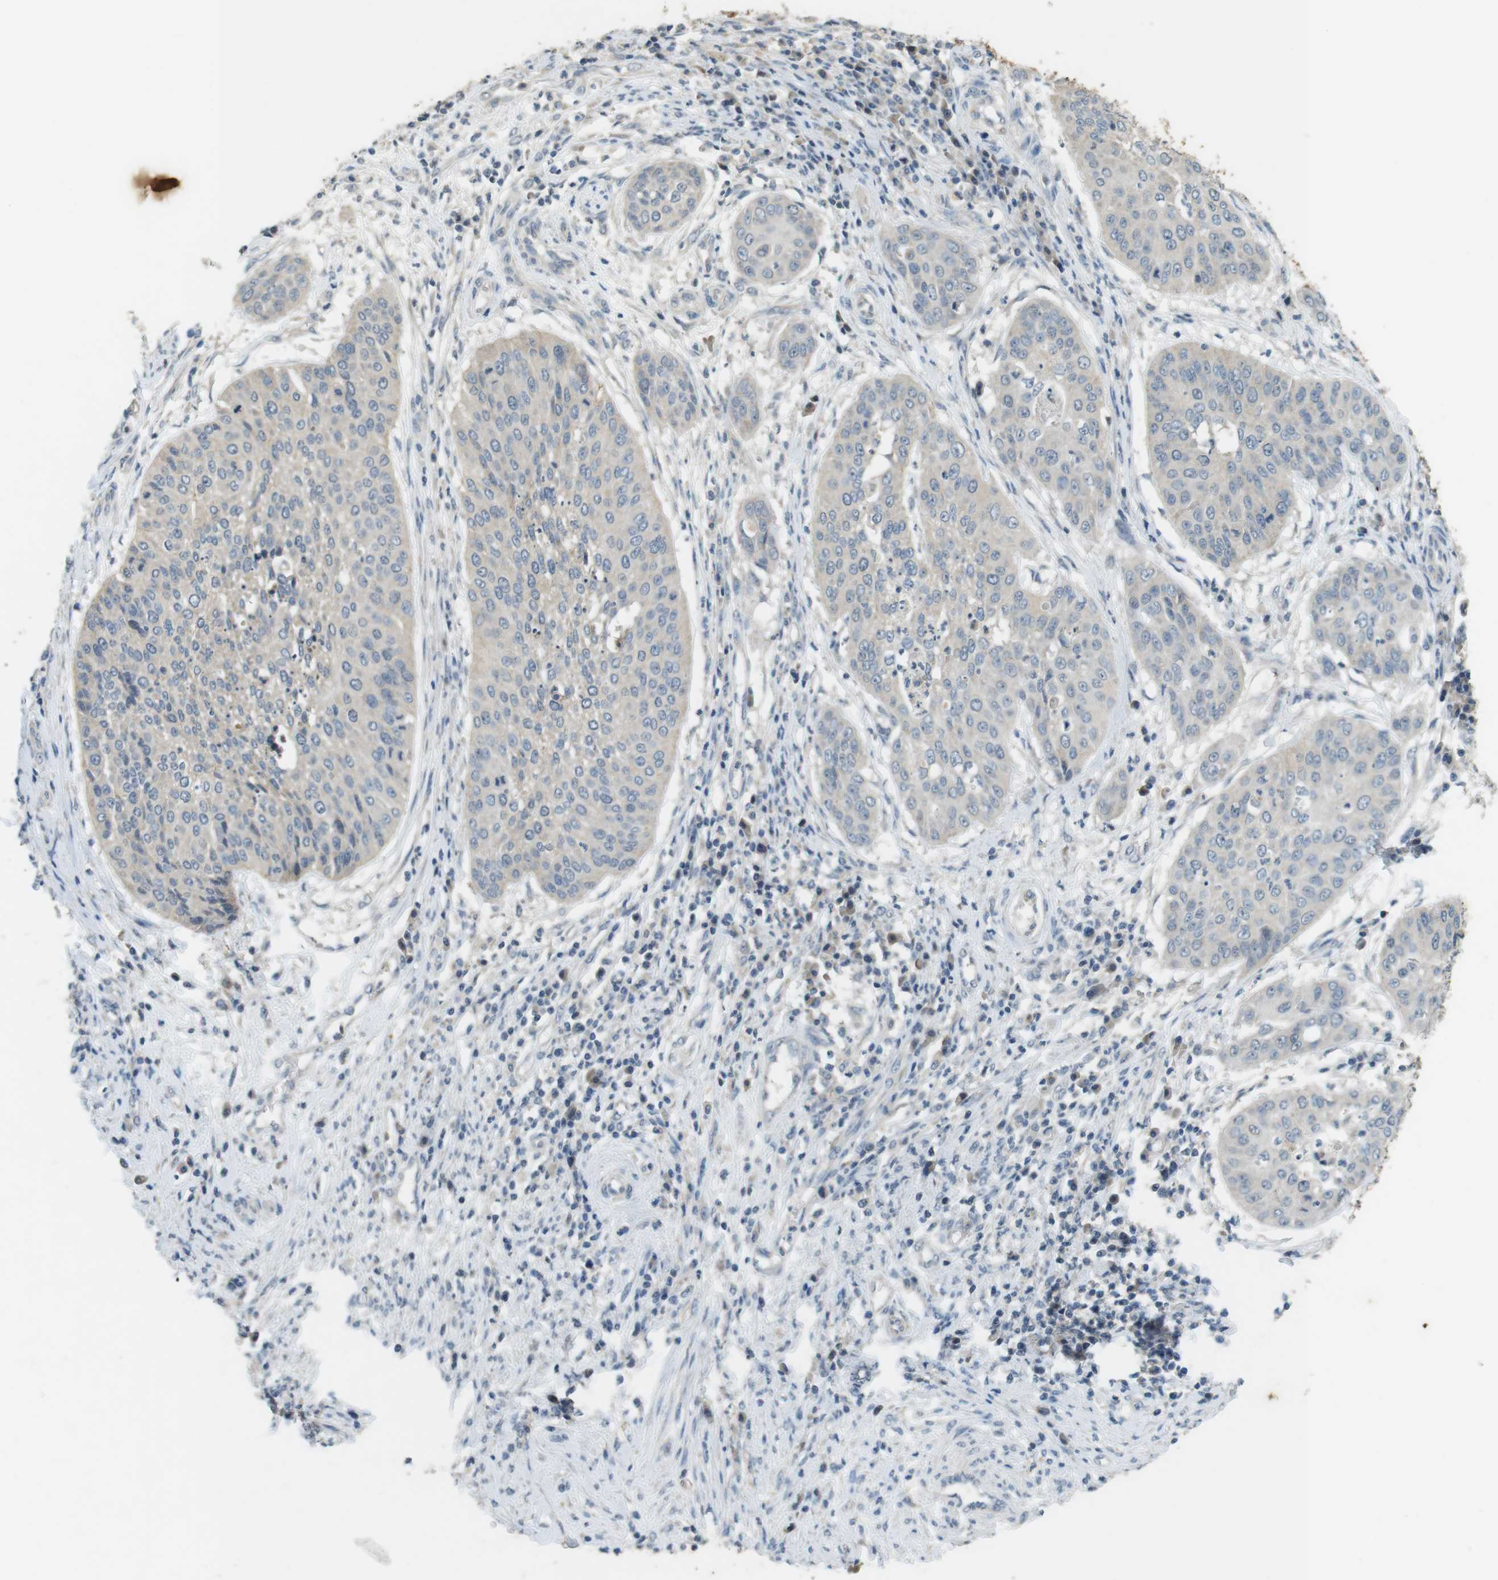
{"staining": {"intensity": "weak", "quantity": "25%-75%", "location": "cytoplasmic/membranous"}, "tissue": "cervical cancer", "cell_type": "Tumor cells", "image_type": "cancer", "snomed": [{"axis": "morphology", "description": "Normal tissue, NOS"}, {"axis": "morphology", "description": "Squamous cell carcinoma, NOS"}, {"axis": "topography", "description": "Cervix"}], "caption": "Immunohistochemical staining of cervical cancer shows low levels of weak cytoplasmic/membranous expression in about 25%-75% of tumor cells. (Brightfield microscopy of DAB IHC at high magnification).", "gene": "MUC5B", "patient": {"sex": "female", "age": 39}}